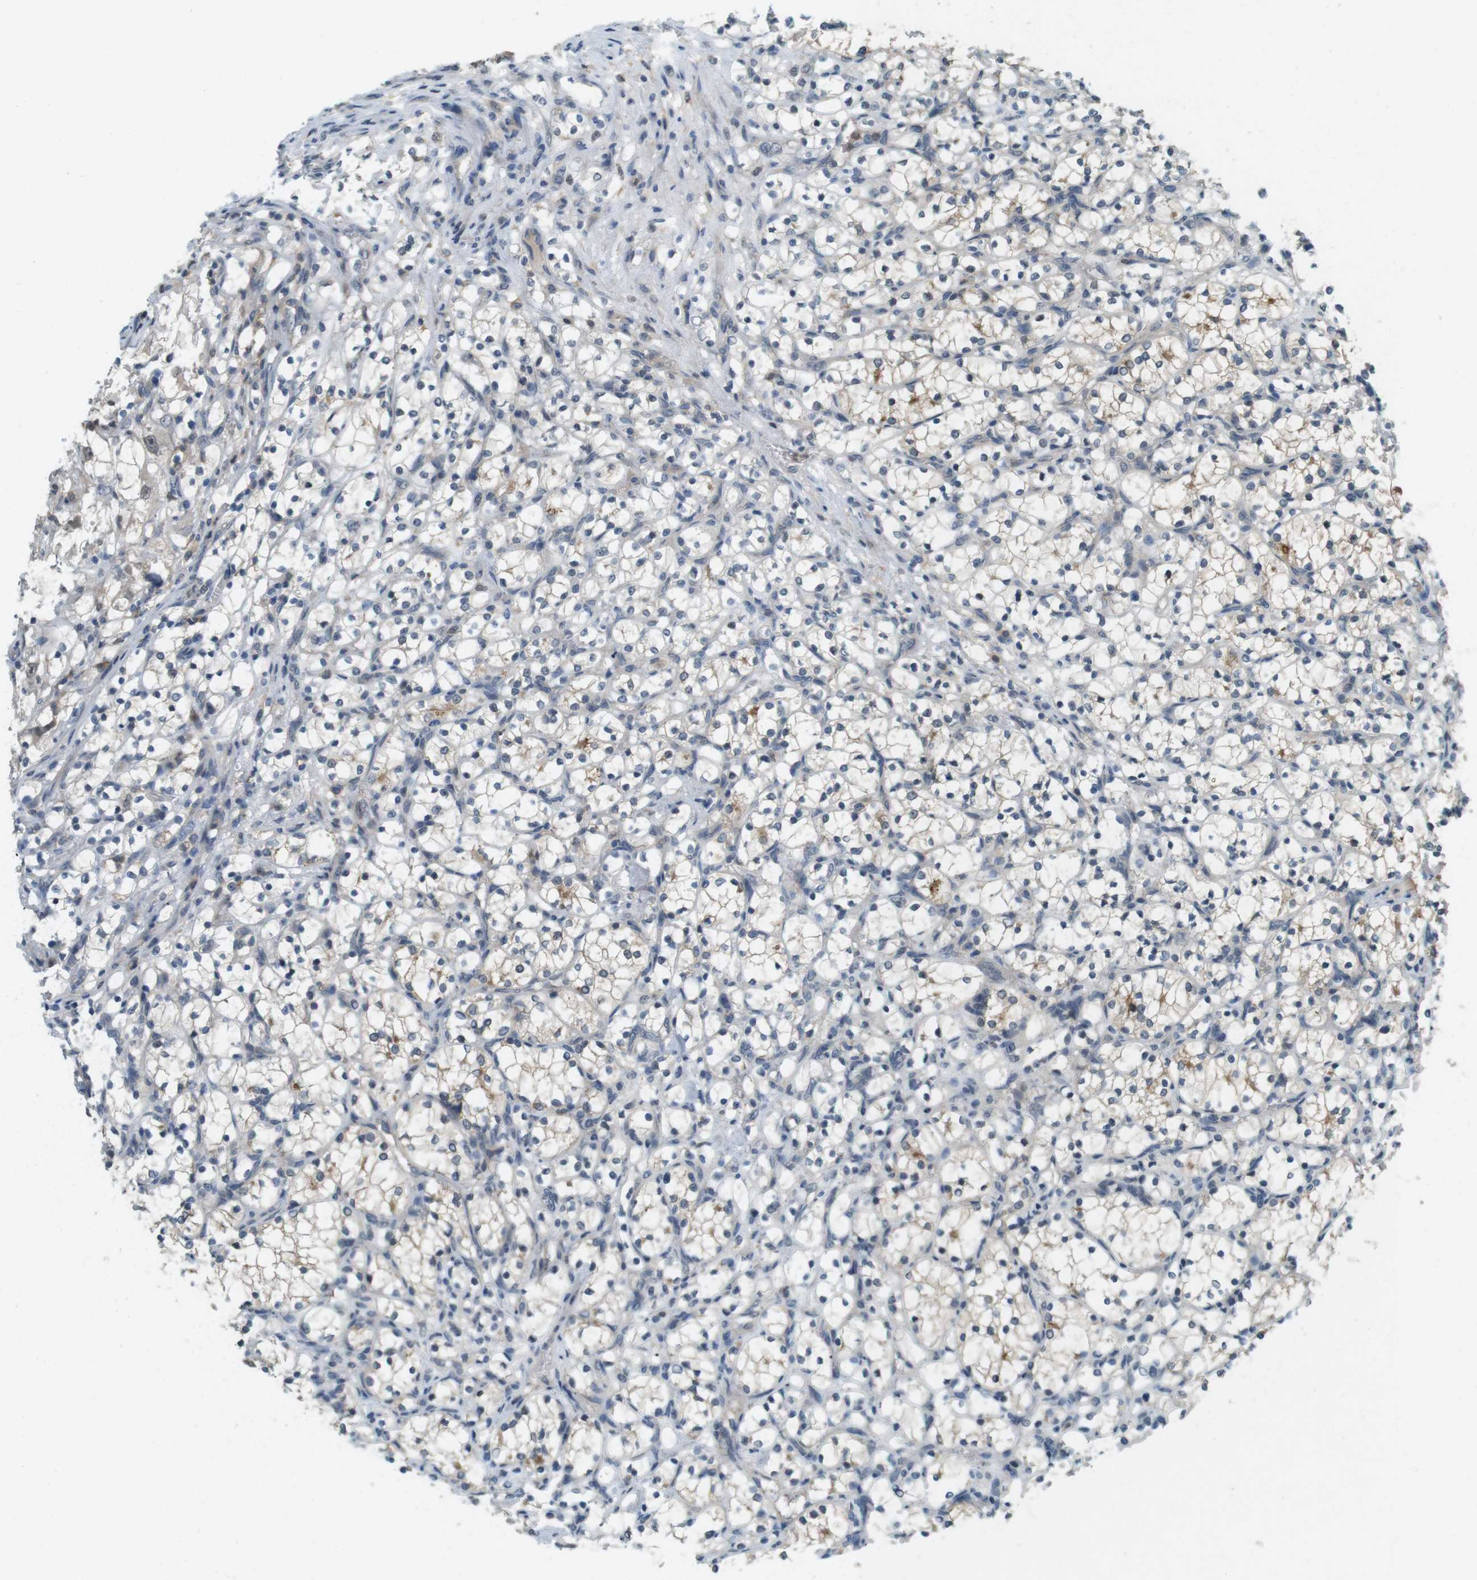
{"staining": {"intensity": "weak", "quantity": "25%-75%", "location": "cytoplasmic/membranous"}, "tissue": "renal cancer", "cell_type": "Tumor cells", "image_type": "cancer", "snomed": [{"axis": "morphology", "description": "Adenocarcinoma, NOS"}, {"axis": "topography", "description": "Kidney"}], "caption": "Immunohistochemistry staining of renal adenocarcinoma, which shows low levels of weak cytoplasmic/membranous staining in approximately 25%-75% of tumor cells indicating weak cytoplasmic/membranous protein expression. The staining was performed using DAB (3,3'-diaminobenzidine) (brown) for protein detection and nuclei were counterstained in hematoxylin (blue).", "gene": "CDK14", "patient": {"sex": "female", "age": 69}}